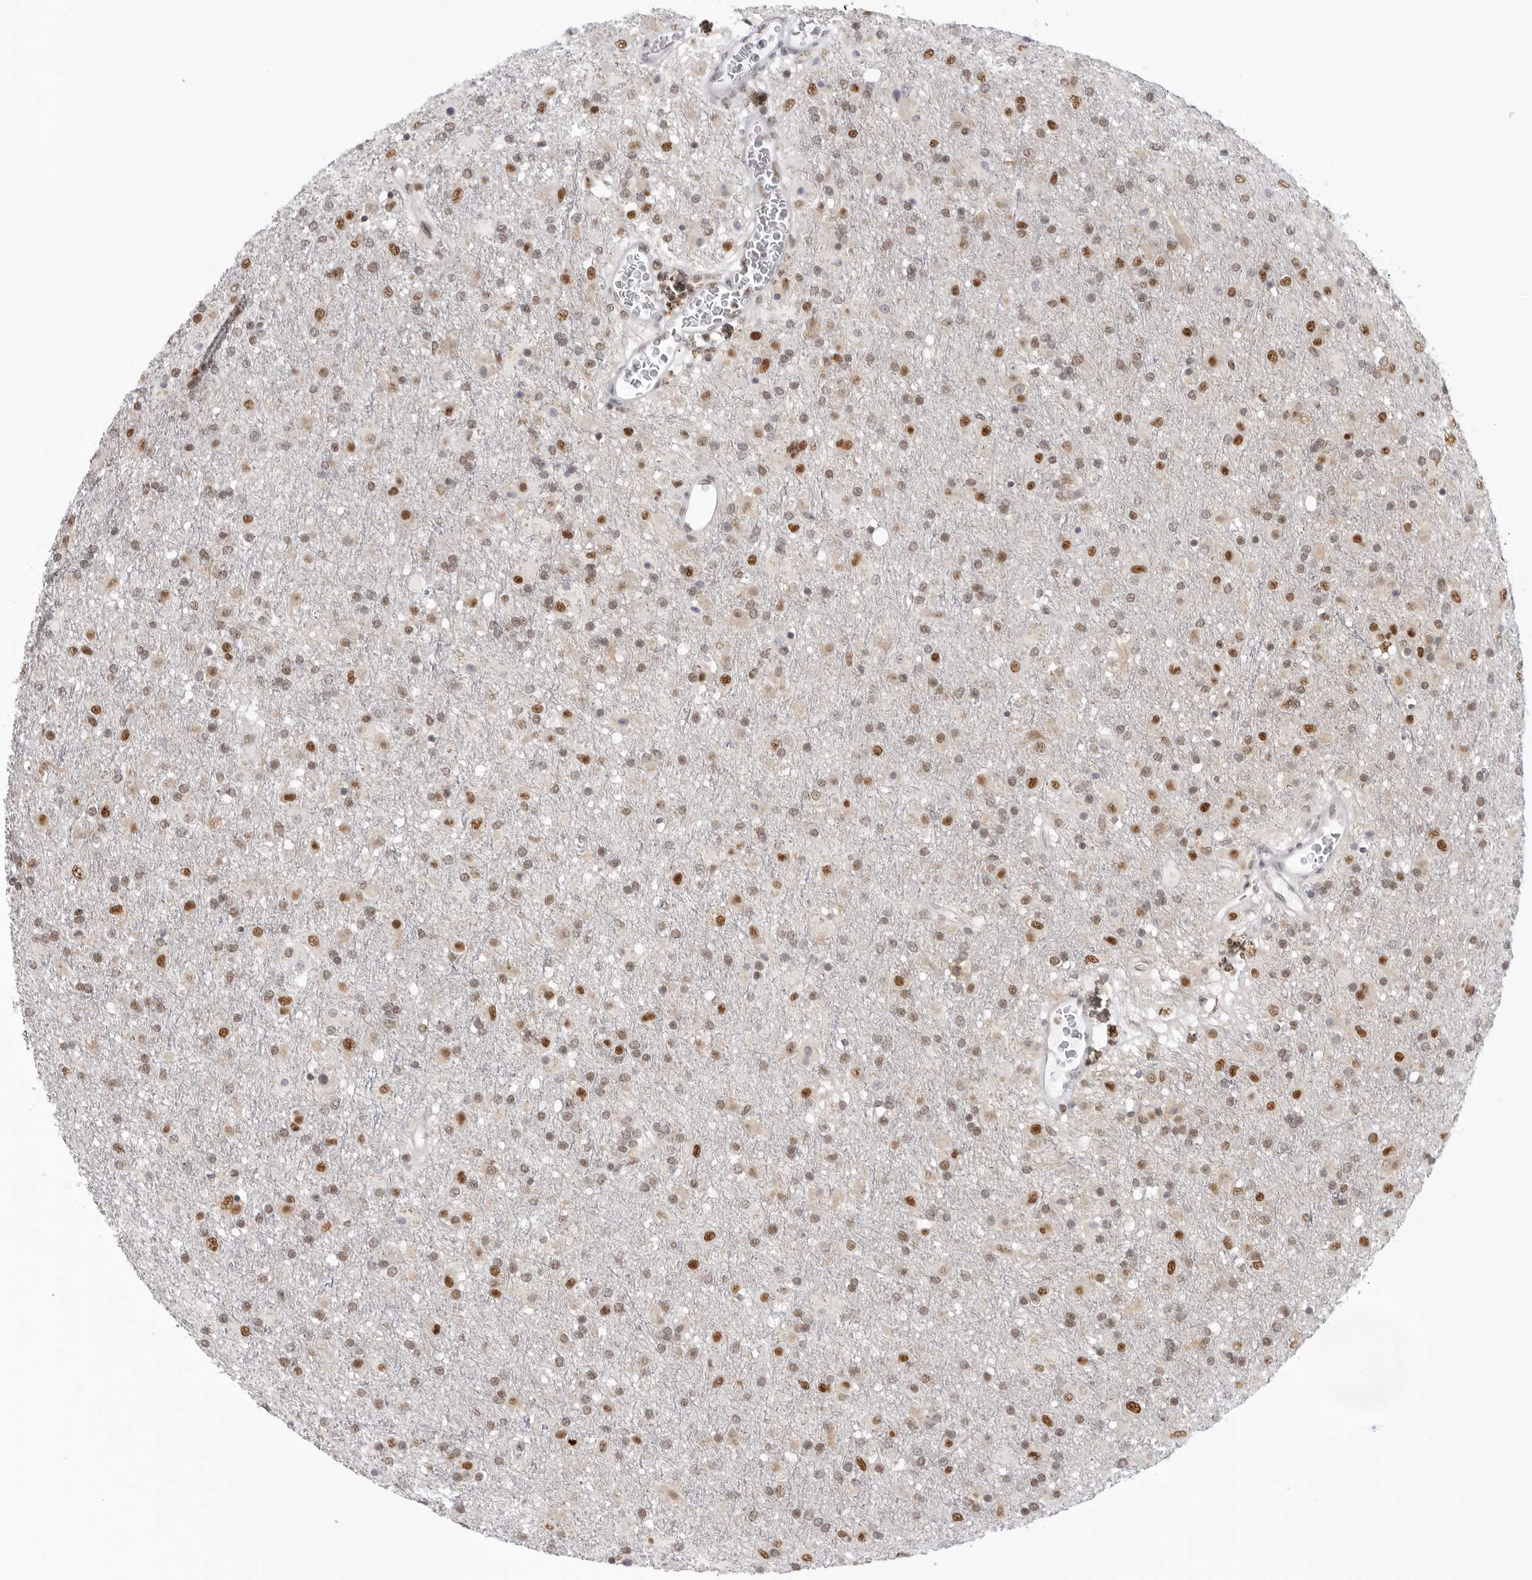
{"staining": {"intensity": "moderate", "quantity": ">75%", "location": "nuclear"}, "tissue": "glioma", "cell_type": "Tumor cells", "image_type": "cancer", "snomed": [{"axis": "morphology", "description": "Glioma, malignant, Low grade"}, {"axis": "topography", "description": "Brain"}], "caption": "Protein staining of malignant glioma (low-grade) tissue reveals moderate nuclear expression in approximately >75% of tumor cells. (DAB IHC with brightfield microscopy, high magnification).", "gene": "RPA2", "patient": {"sex": "male", "age": 65}}